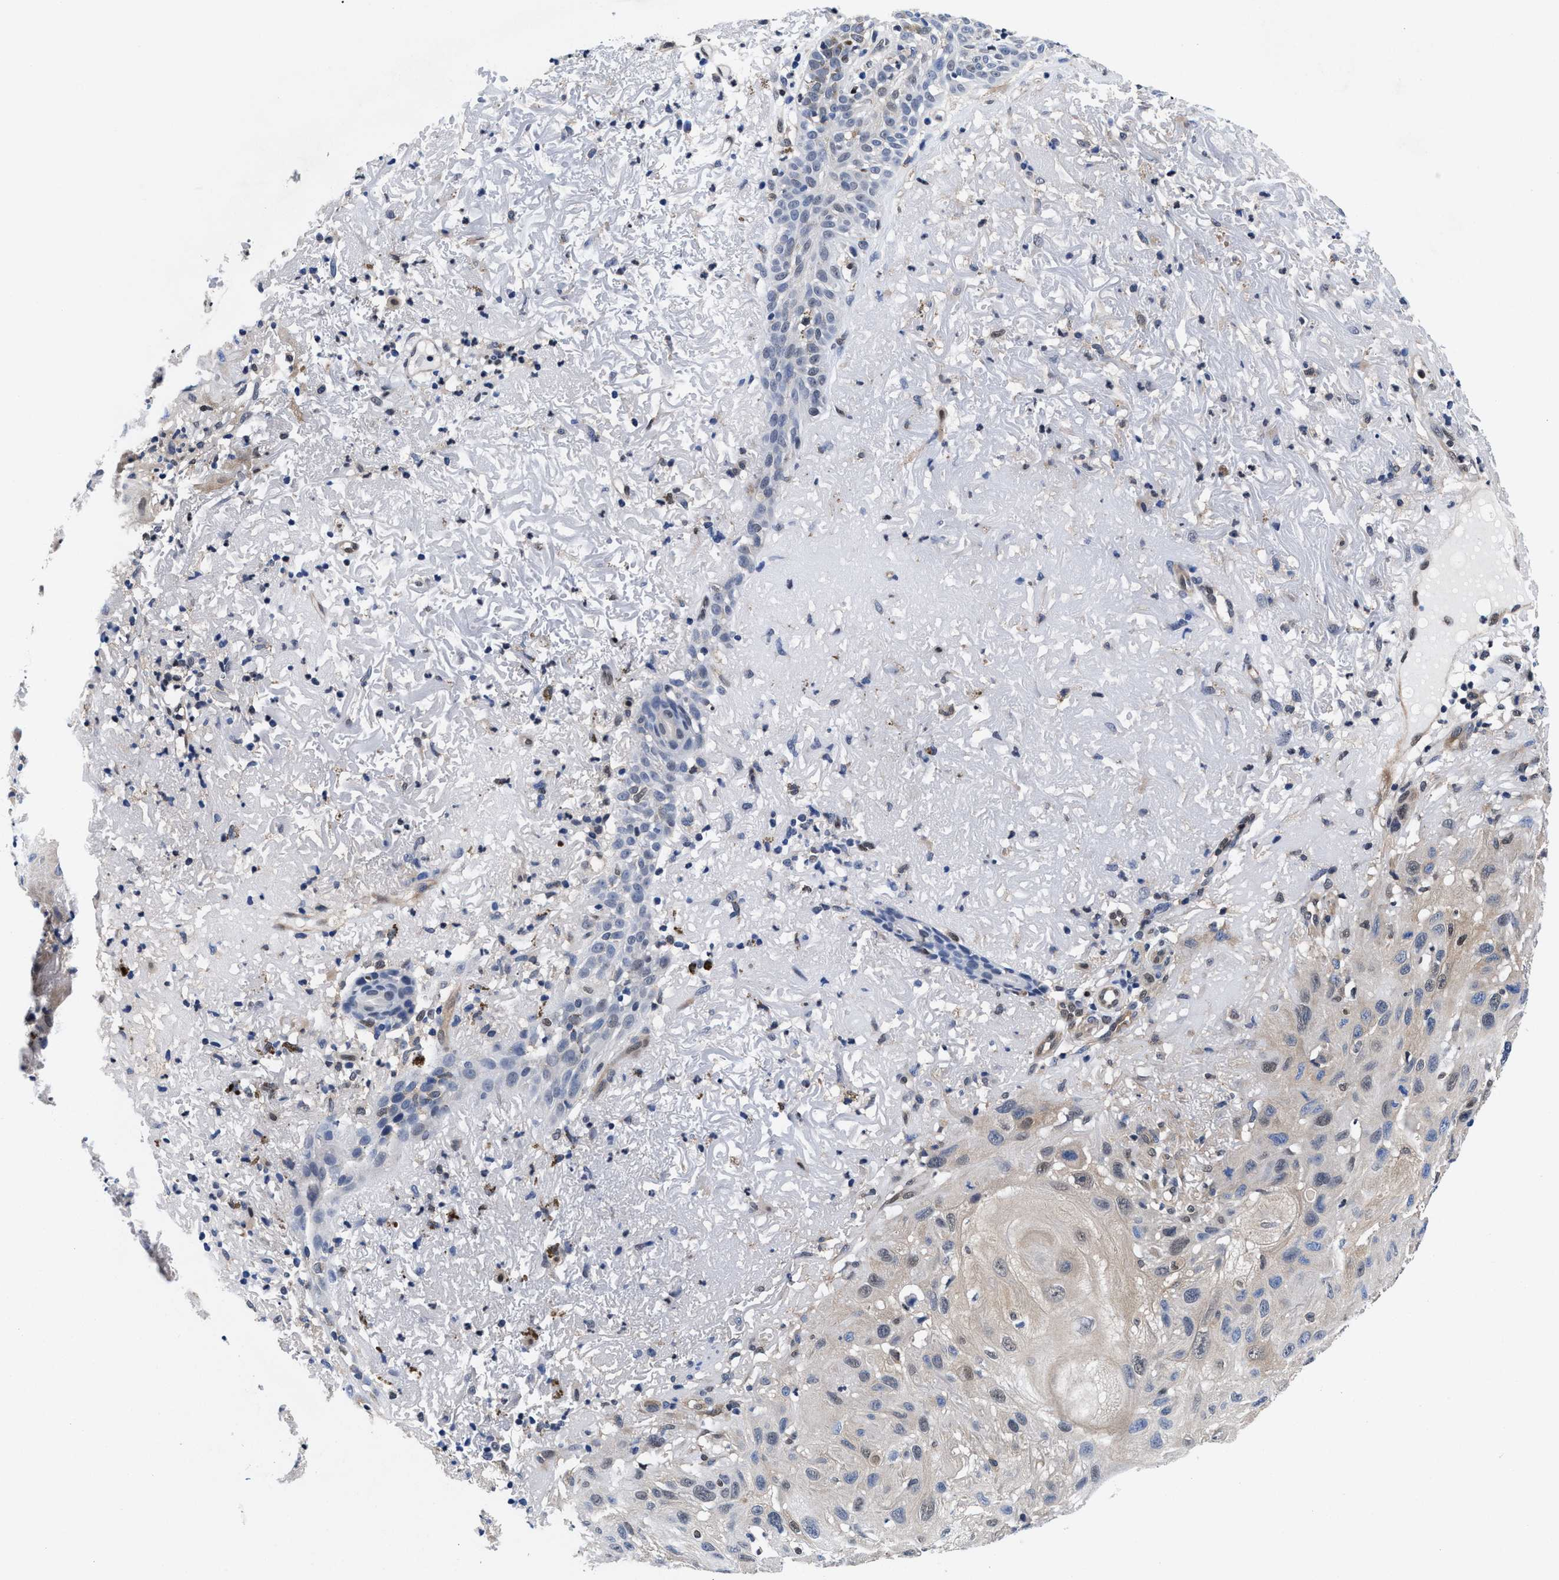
{"staining": {"intensity": "weak", "quantity": "<25%", "location": "cytoplasmic/membranous"}, "tissue": "skin cancer", "cell_type": "Tumor cells", "image_type": "cancer", "snomed": [{"axis": "morphology", "description": "Squamous cell carcinoma, NOS"}, {"axis": "topography", "description": "Skin"}], "caption": "High magnification brightfield microscopy of skin cancer (squamous cell carcinoma) stained with DAB (brown) and counterstained with hematoxylin (blue): tumor cells show no significant expression.", "gene": "ACLY", "patient": {"sex": "female", "age": 96}}